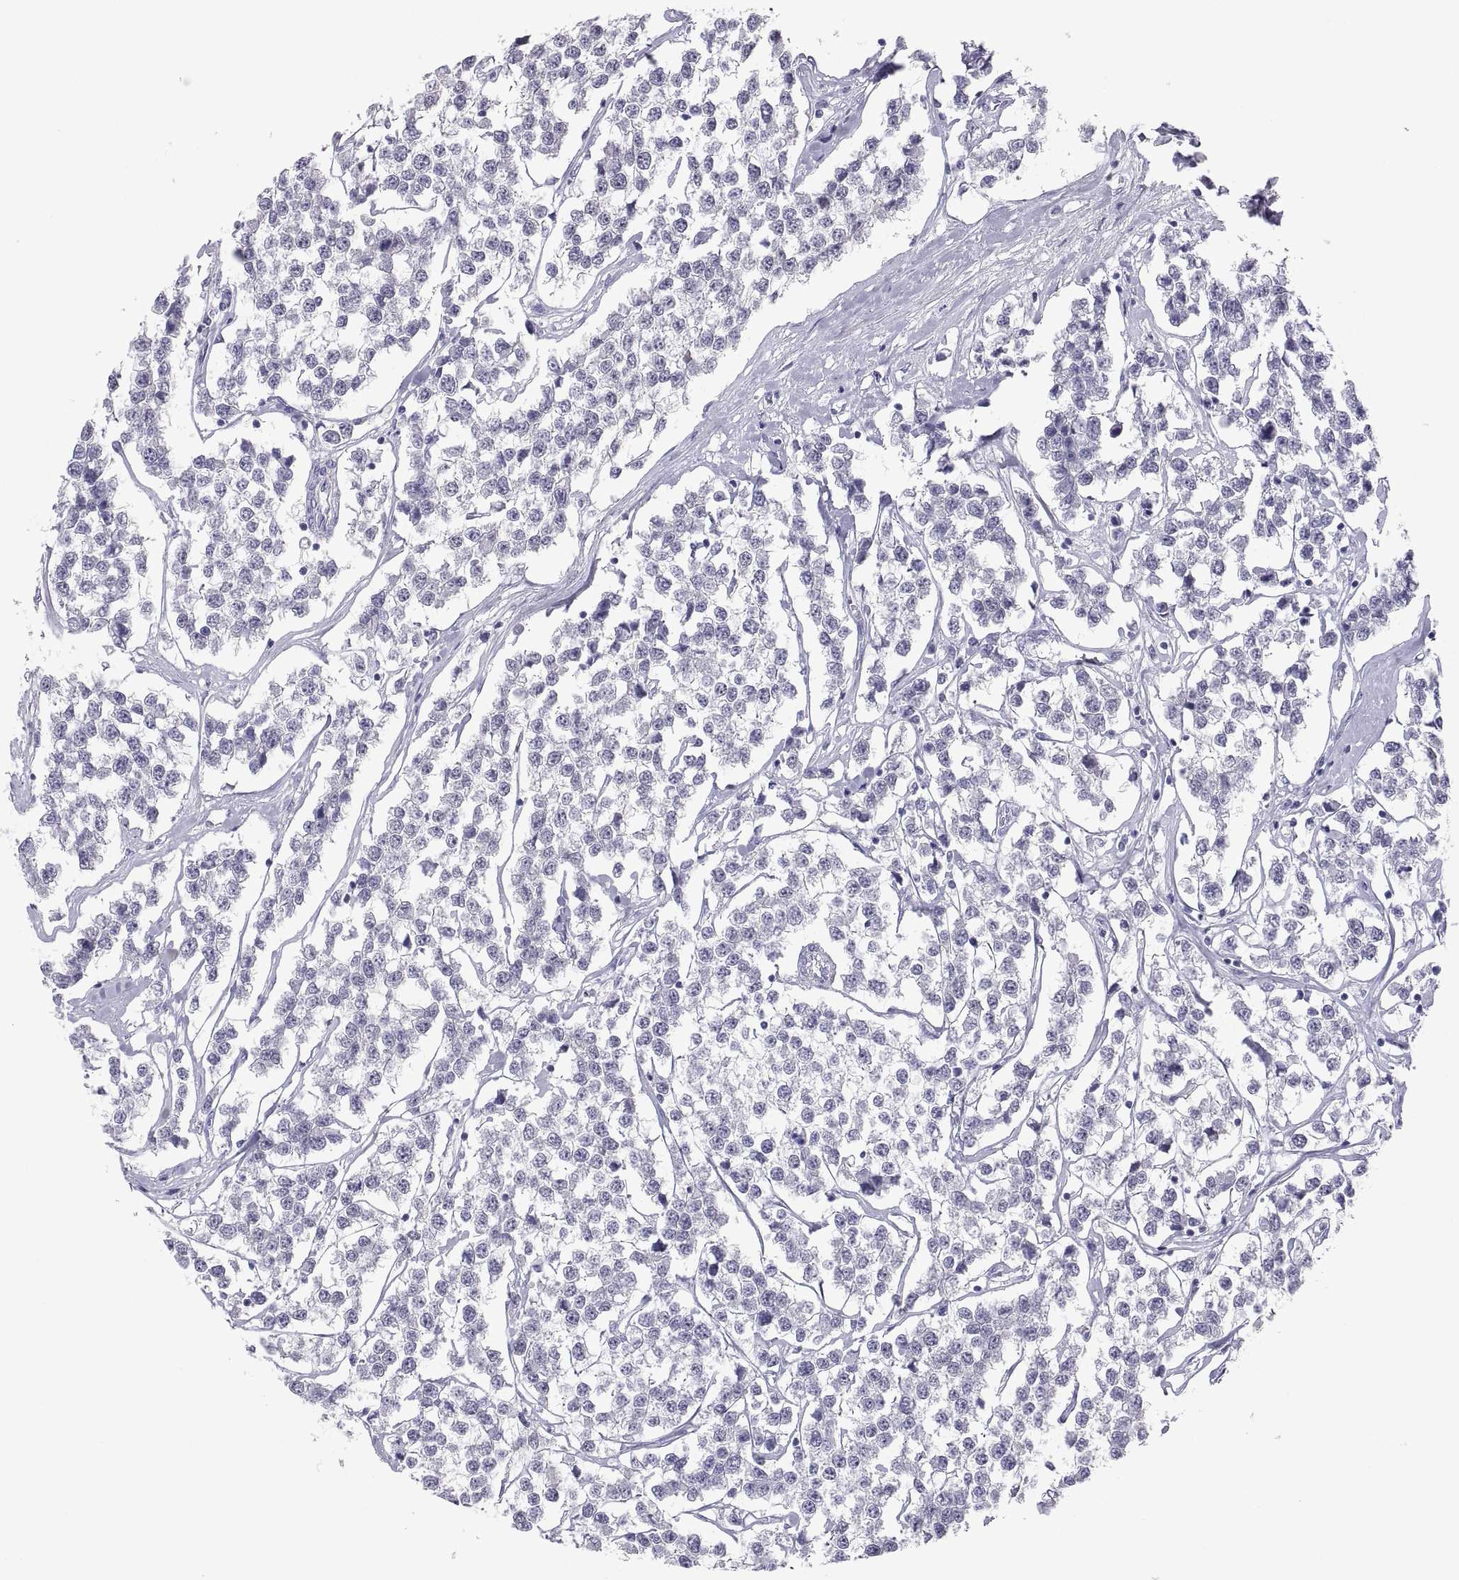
{"staining": {"intensity": "negative", "quantity": "none", "location": "none"}, "tissue": "testis cancer", "cell_type": "Tumor cells", "image_type": "cancer", "snomed": [{"axis": "morphology", "description": "Seminoma, NOS"}, {"axis": "topography", "description": "Testis"}], "caption": "Image shows no protein expression in tumor cells of testis seminoma tissue.", "gene": "FAM170A", "patient": {"sex": "male", "age": 59}}